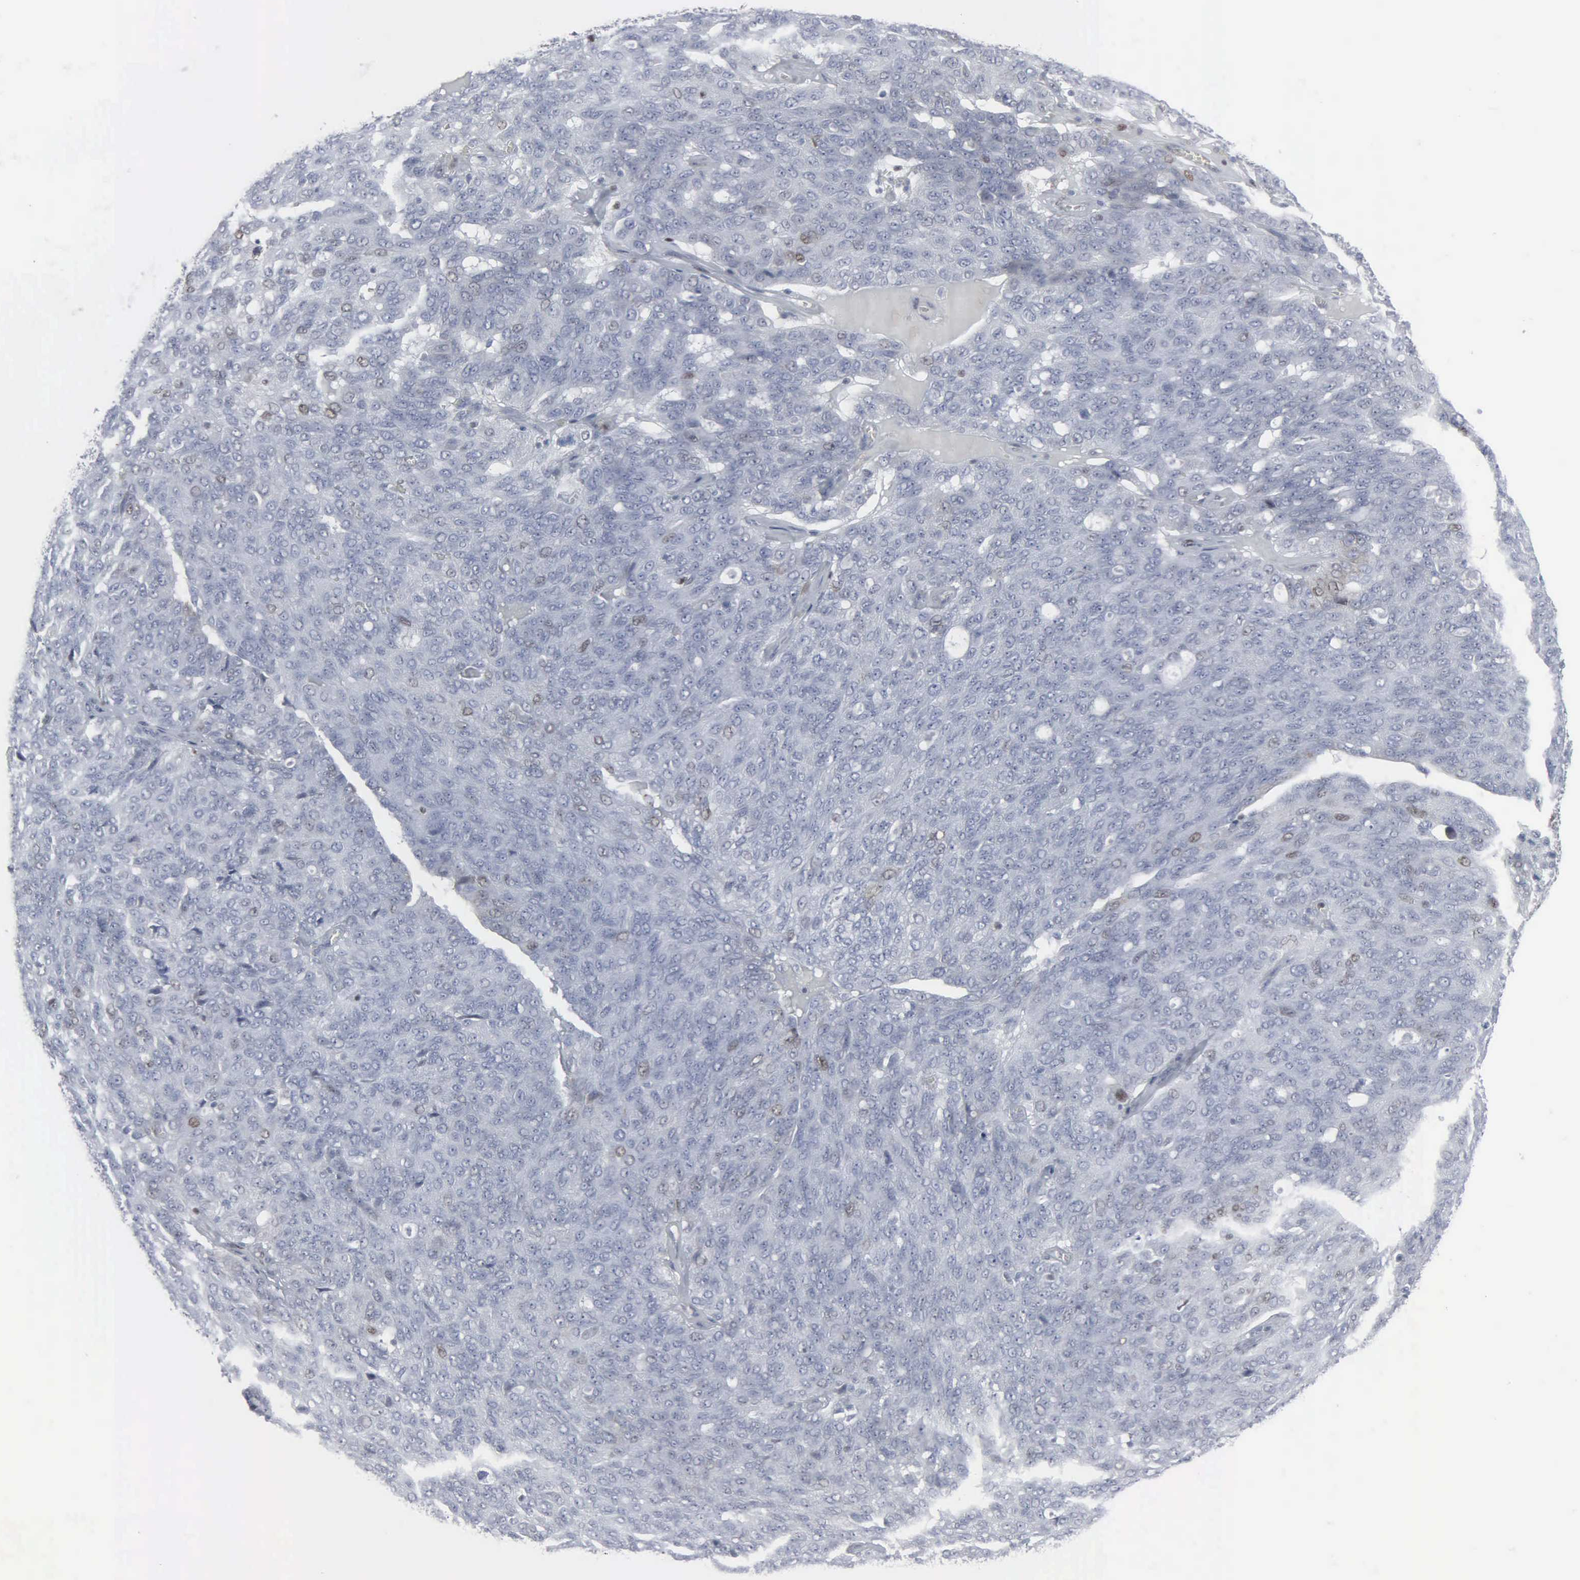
{"staining": {"intensity": "negative", "quantity": "none", "location": "none"}, "tissue": "ovarian cancer", "cell_type": "Tumor cells", "image_type": "cancer", "snomed": [{"axis": "morphology", "description": "Carcinoma, endometroid"}, {"axis": "topography", "description": "Ovary"}], "caption": "This is a photomicrograph of immunohistochemistry (IHC) staining of endometroid carcinoma (ovarian), which shows no expression in tumor cells.", "gene": "CCND3", "patient": {"sex": "female", "age": 60}}